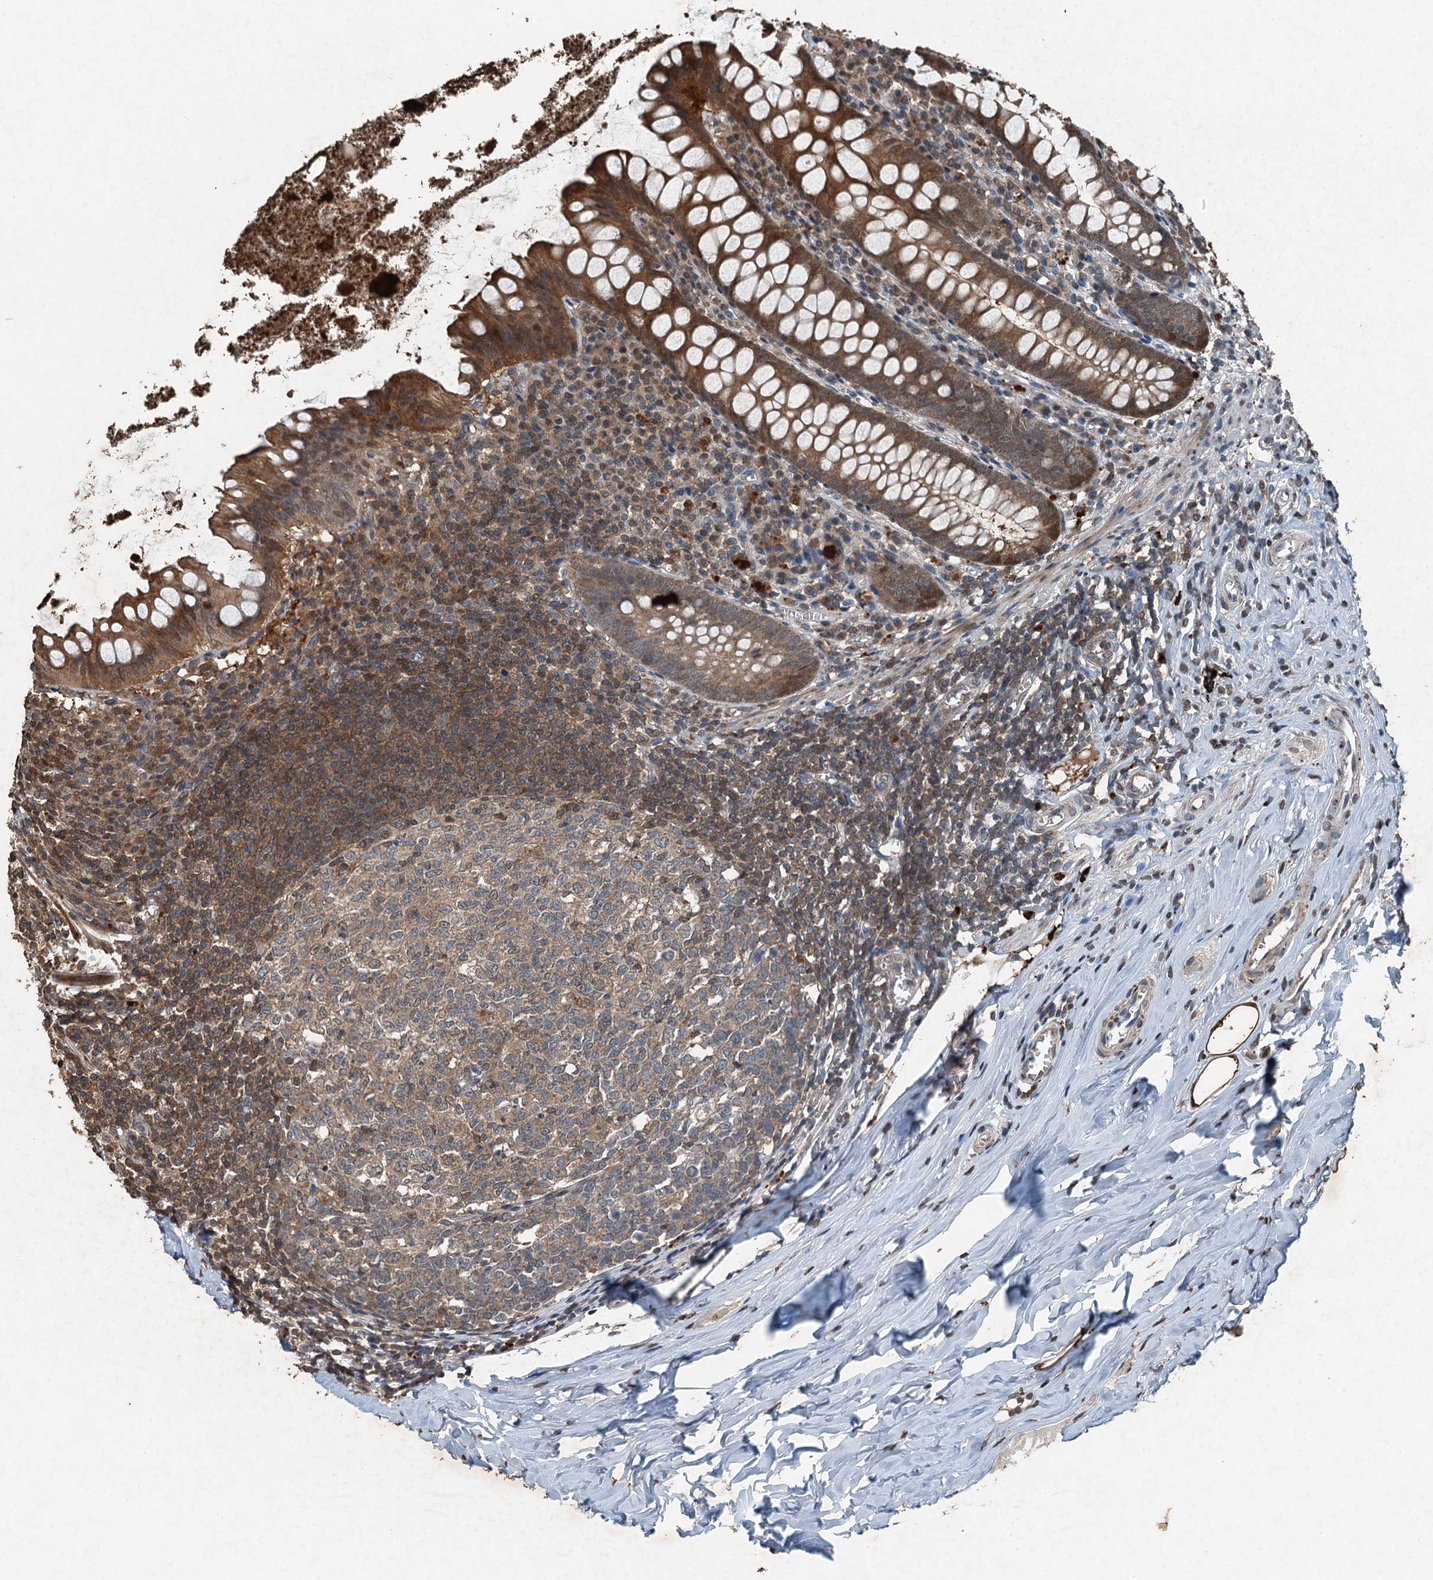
{"staining": {"intensity": "moderate", "quantity": ">75%", "location": "cytoplasmic/membranous"}, "tissue": "appendix", "cell_type": "Glandular cells", "image_type": "normal", "snomed": [{"axis": "morphology", "description": "Normal tissue, NOS"}, {"axis": "topography", "description": "Appendix"}], "caption": "Appendix stained with DAB (3,3'-diaminobenzidine) immunohistochemistry (IHC) displays medium levels of moderate cytoplasmic/membranous staining in about >75% of glandular cells. Using DAB (3,3'-diaminobenzidine) (brown) and hematoxylin (blue) stains, captured at high magnification using brightfield microscopy.", "gene": "TCTN1", "patient": {"sex": "female", "age": 51}}